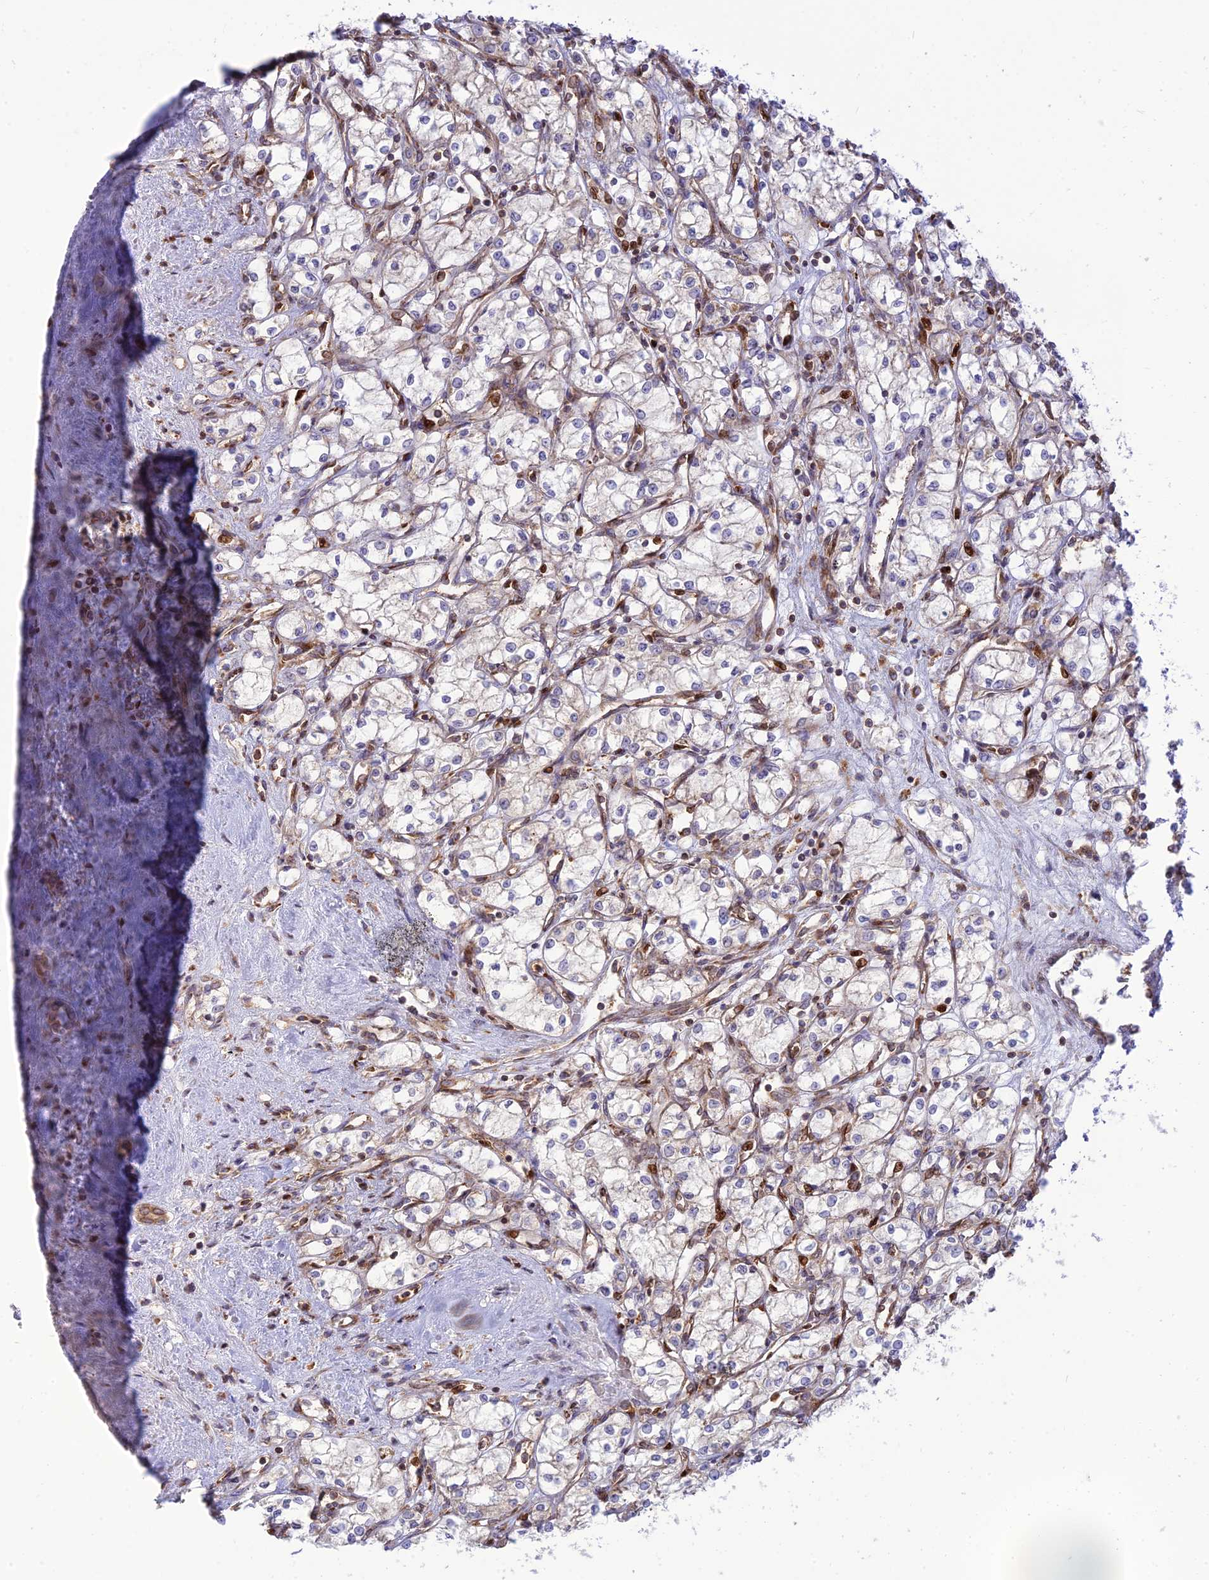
{"staining": {"intensity": "weak", "quantity": "<25%", "location": "cytoplasmic/membranous"}, "tissue": "renal cancer", "cell_type": "Tumor cells", "image_type": "cancer", "snomed": [{"axis": "morphology", "description": "Adenocarcinoma, NOS"}, {"axis": "topography", "description": "Kidney"}], "caption": "IHC image of neoplastic tissue: human renal cancer stained with DAB reveals no significant protein staining in tumor cells. (Brightfield microscopy of DAB (3,3'-diaminobenzidine) immunohistochemistry at high magnification).", "gene": "PIMREG", "patient": {"sex": "male", "age": 59}}